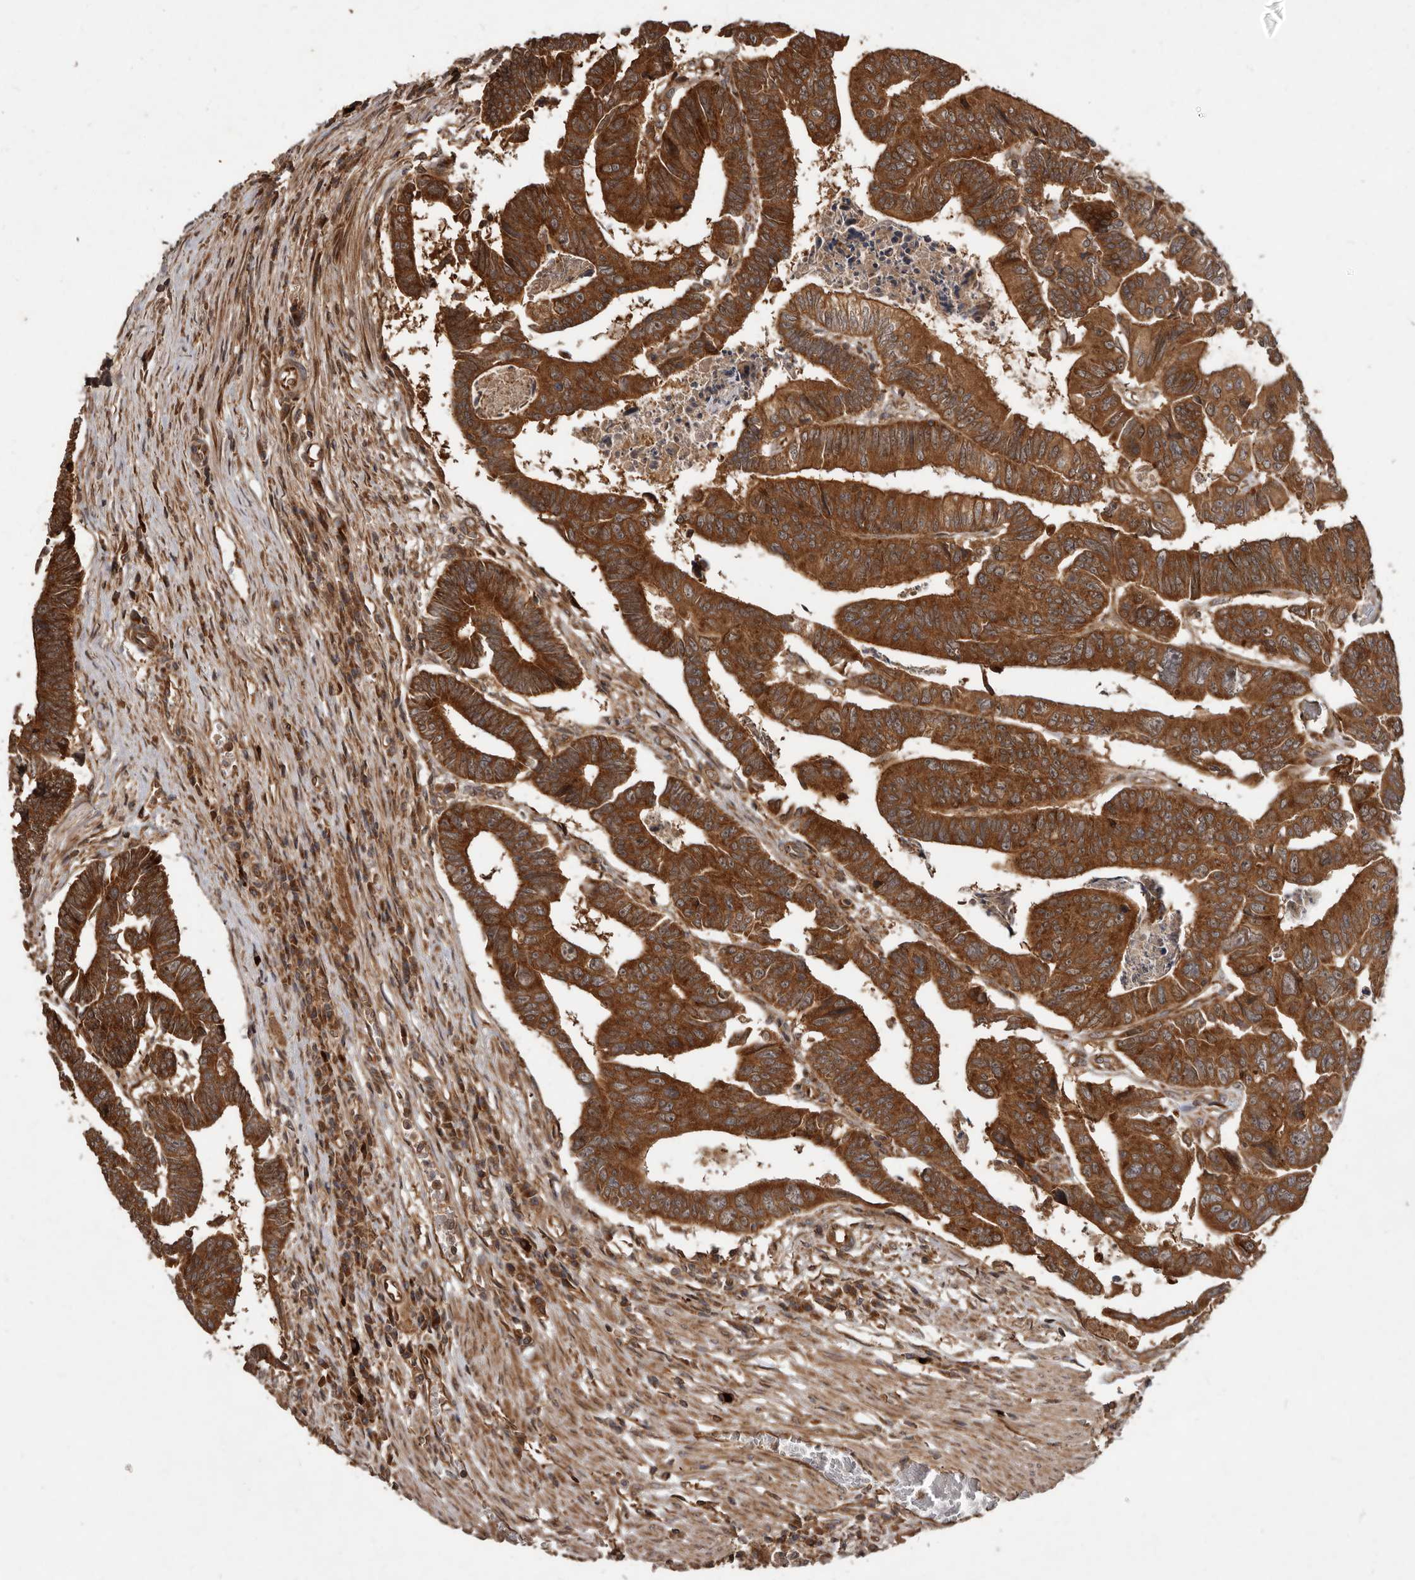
{"staining": {"intensity": "strong", "quantity": ">75%", "location": "cytoplasmic/membranous"}, "tissue": "colorectal cancer", "cell_type": "Tumor cells", "image_type": "cancer", "snomed": [{"axis": "morphology", "description": "Adenocarcinoma, NOS"}, {"axis": "topography", "description": "Rectum"}], "caption": "An image of human colorectal cancer (adenocarcinoma) stained for a protein demonstrates strong cytoplasmic/membranous brown staining in tumor cells.", "gene": "STK36", "patient": {"sex": "female", "age": 65}}